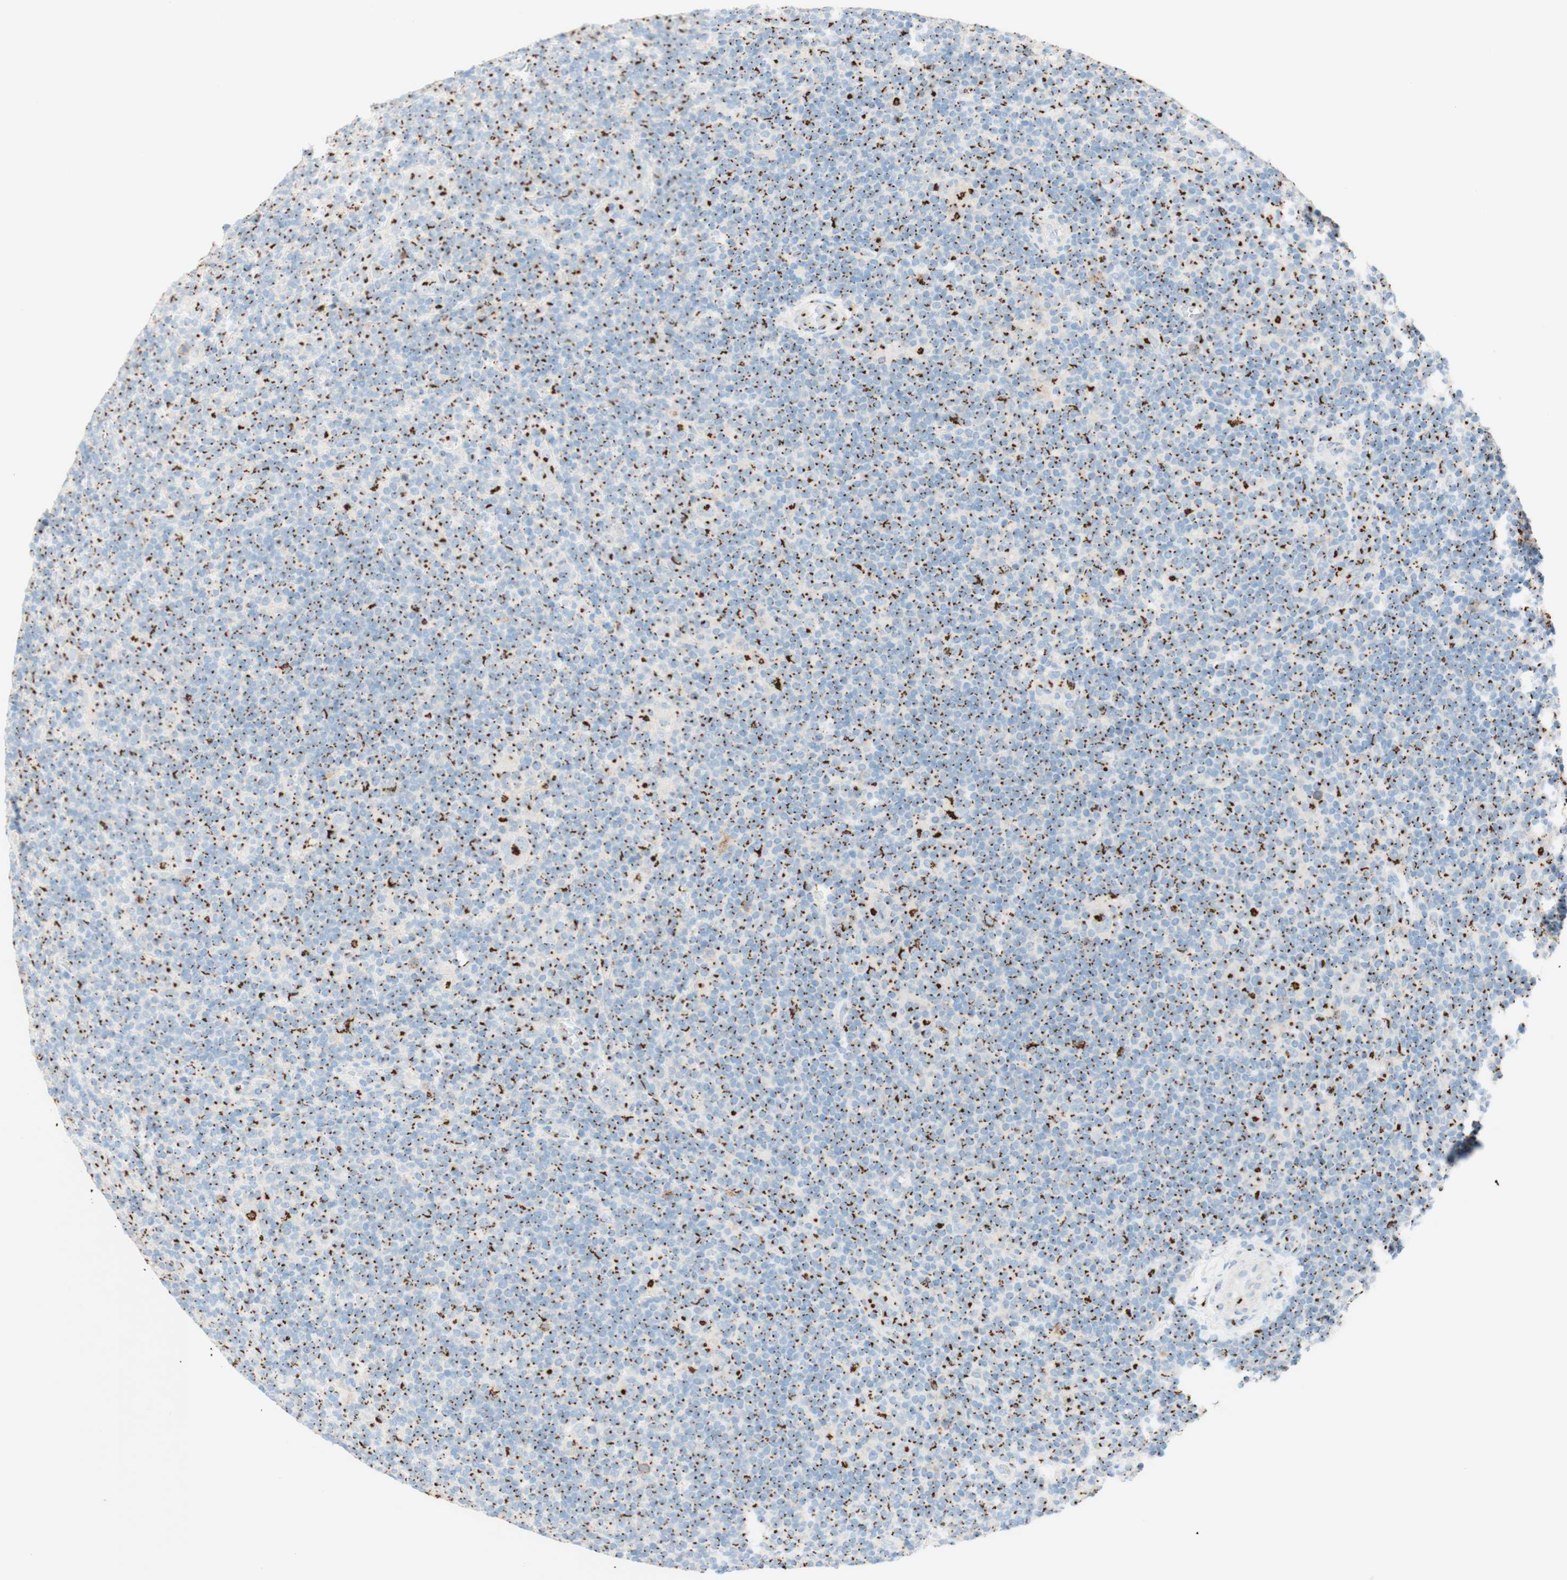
{"staining": {"intensity": "strong", "quantity": ">75%", "location": "cytoplasmic/membranous"}, "tissue": "lymphoma", "cell_type": "Tumor cells", "image_type": "cancer", "snomed": [{"axis": "morphology", "description": "Hodgkin's disease, NOS"}, {"axis": "topography", "description": "Lymph node"}], "caption": "Immunohistochemistry photomicrograph of human Hodgkin's disease stained for a protein (brown), which shows high levels of strong cytoplasmic/membranous positivity in about >75% of tumor cells.", "gene": "GOLGB1", "patient": {"sex": "female", "age": 57}}